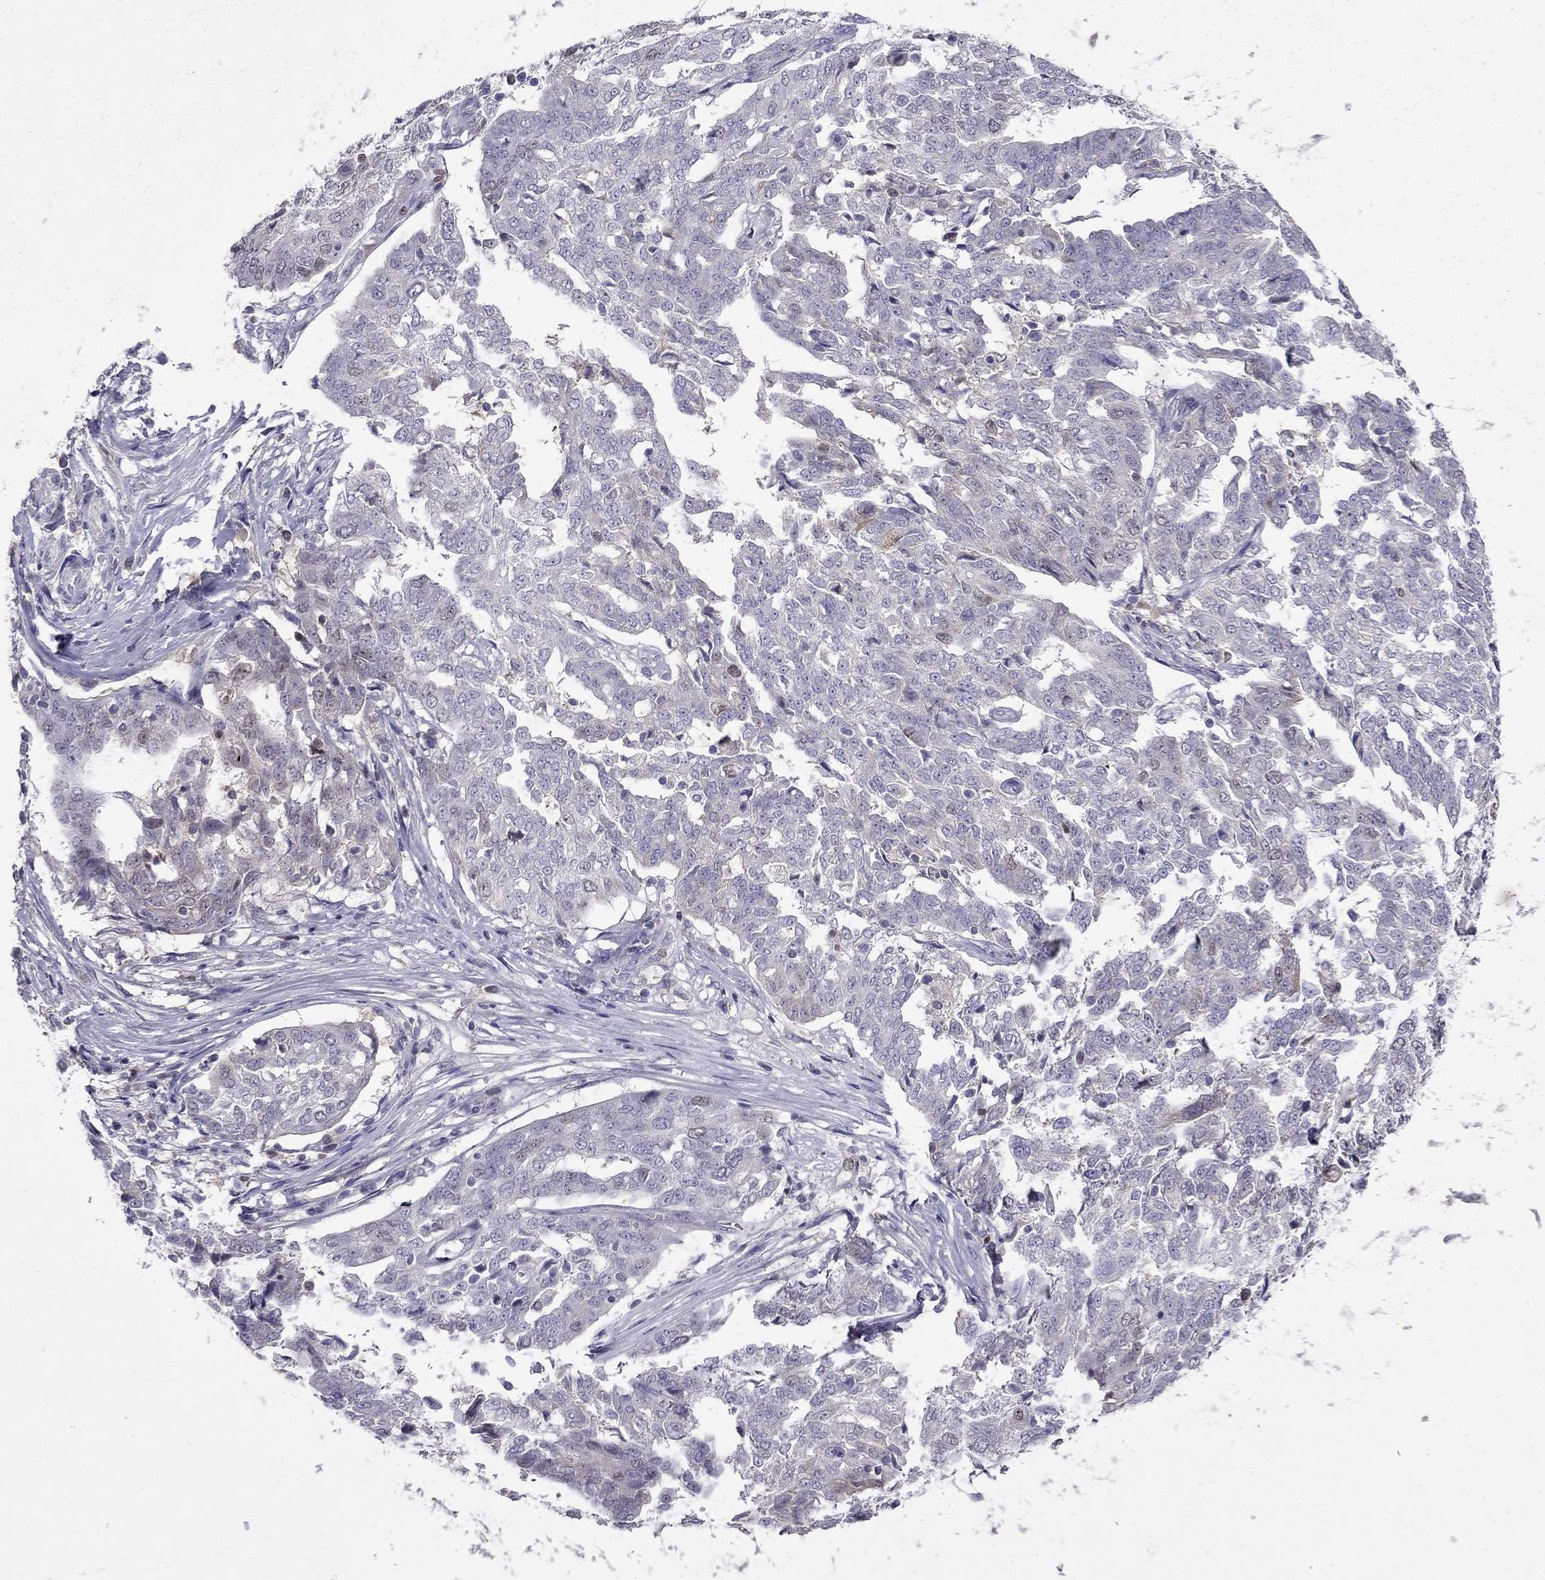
{"staining": {"intensity": "negative", "quantity": "none", "location": "none"}, "tissue": "ovarian cancer", "cell_type": "Tumor cells", "image_type": "cancer", "snomed": [{"axis": "morphology", "description": "Cystadenocarcinoma, serous, NOS"}, {"axis": "topography", "description": "Ovary"}], "caption": "Immunohistochemistry histopathology image of neoplastic tissue: ovarian serous cystadenocarcinoma stained with DAB (3,3'-diaminobenzidine) displays no significant protein positivity in tumor cells.", "gene": "UHRF1", "patient": {"sex": "female", "age": 67}}